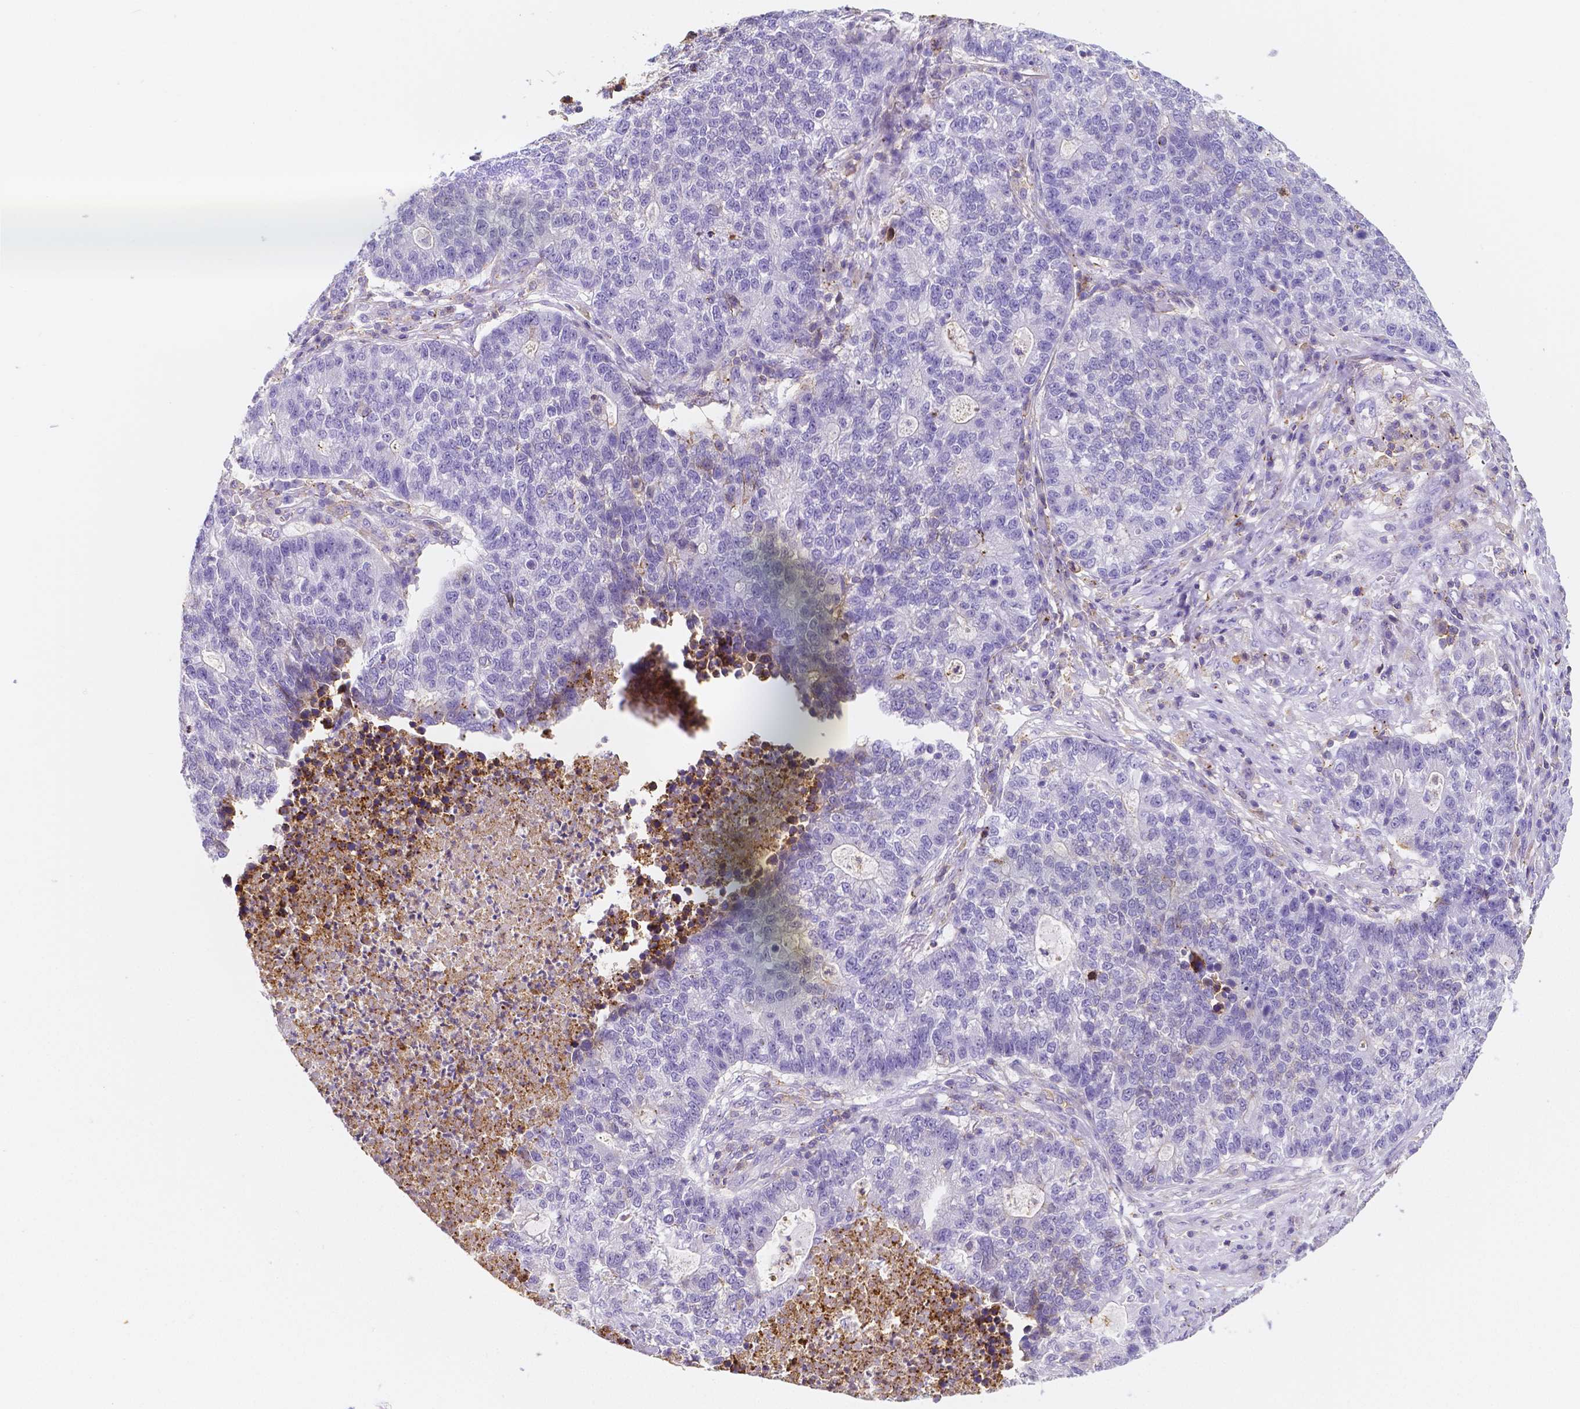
{"staining": {"intensity": "negative", "quantity": "none", "location": "none"}, "tissue": "lung cancer", "cell_type": "Tumor cells", "image_type": "cancer", "snomed": [{"axis": "morphology", "description": "Adenocarcinoma, NOS"}, {"axis": "topography", "description": "Lung"}], "caption": "High magnification brightfield microscopy of lung cancer stained with DAB (brown) and counterstained with hematoxylin (blue): tumor cells show no significant positivity. (Stains: DAB (3,3'-diaminobenzidine) IHC with hematoxylin counter stain, Microscopy: brightfield microscopy at high magnification).", "gene": "GABRD", "patient": {"sex": "male", "age": 57}}